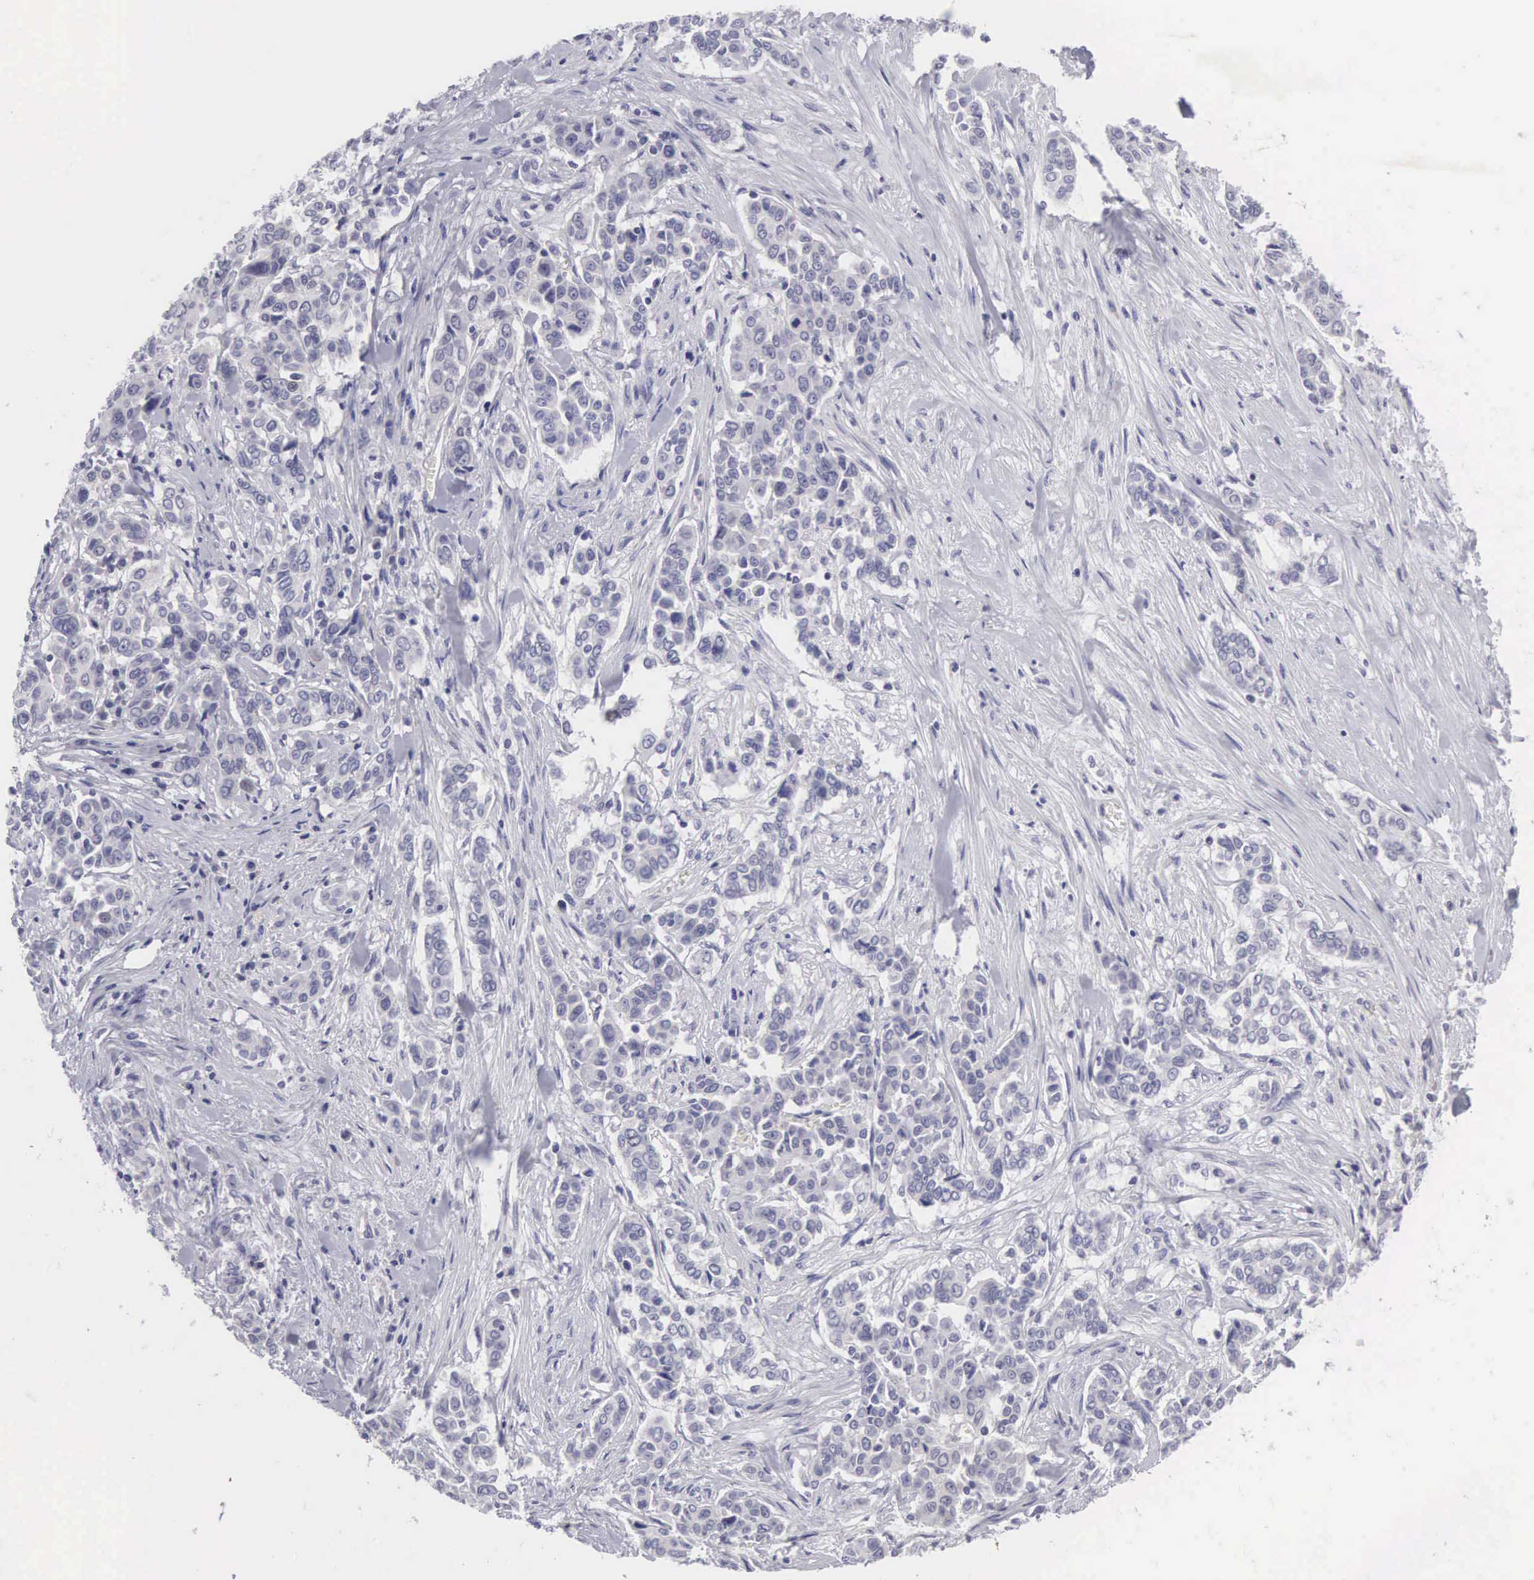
{"staining": {"intensity": "negative", "quantity": "none", "location": "none"}, "tissue": "pancreatic cancer", "cell_type": "Tumor cells", "image_type": "cancer", "snomed": [{"axis": "morphology", "description": "Adenocarcinoma, NOS"}, {"axis": "topography", "description": "Pancreas"}], "caption": "Immunohistochemical staining of human pancreatic cancer (adenocarcinoma) shows no significant expression in tumor cells. The staining was performed using DAB to visualize the protein expression in brown, while the nuclei were stained in blue with hematoxylin (Magnification: 20x).", "gene": "SOX11", "patient": {"sex": "female", "age": 52}}